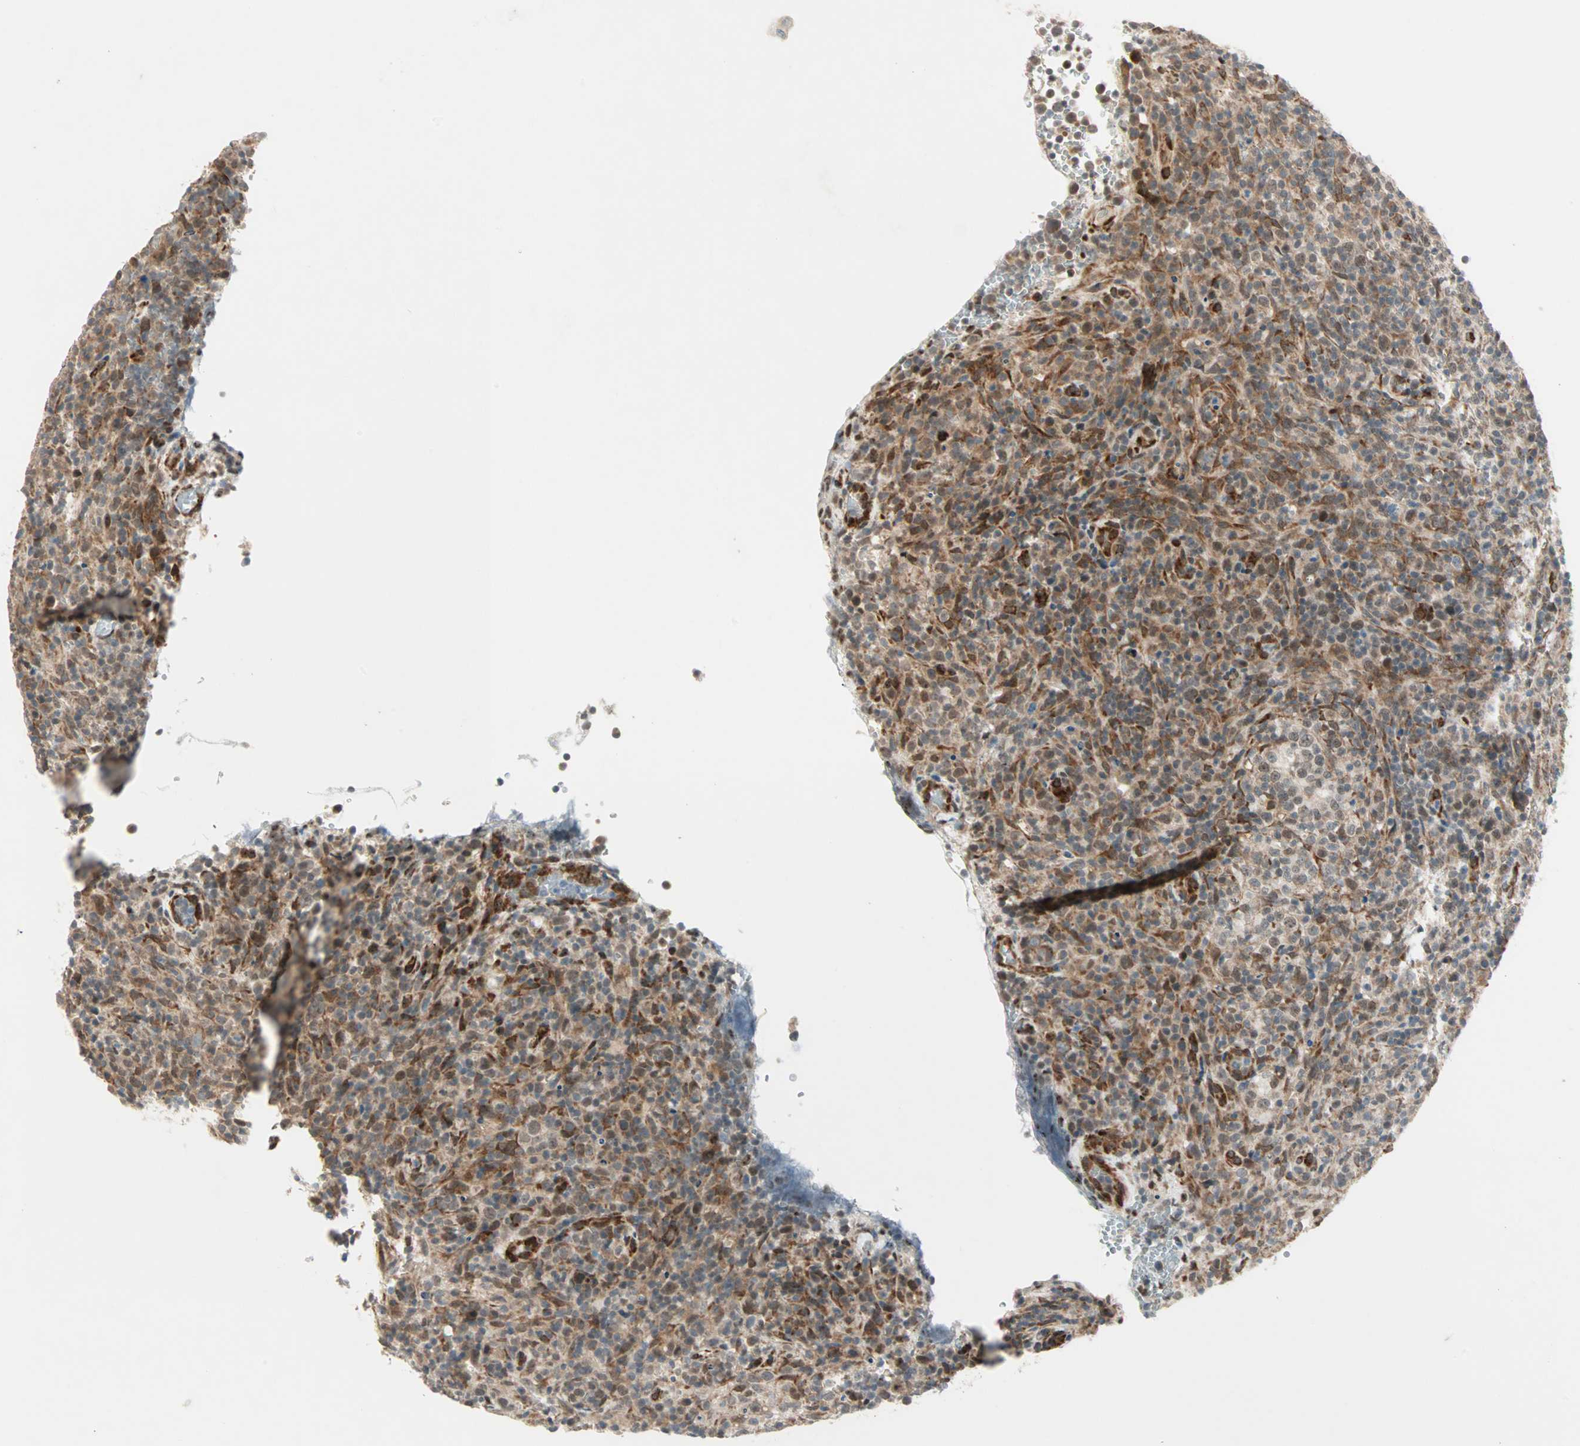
{"staining": {"intensity": "moderate", "quantity": ">75%", "location": "cytoplasmic/membranous,nuclear"}, "tissue": "lymphoma", "cell_type": "Tumor cells", "image_type": "cancer", "snomed": [{"axis": "morphology", "description": "Malignant lymphoma, non-Hodgkin's type, High grade"}, {"axis": "topography", "description": "Lymph node"}], "caption": "Immunohistochemistry of human lymphoma reveals medium levels of moderate cytoplasmic/membranous and nuclear positivity in approximately >75% of tumor cells. The staining was performed using DAB (3,3'-diaminobenzidine) to visualize the protein expression in brown, while the nuclei were stained in blue with hematoxylin (Magnification: 20x).", "gene": "ZNF37A", "patient": {"sex": "female", "age": 76}}